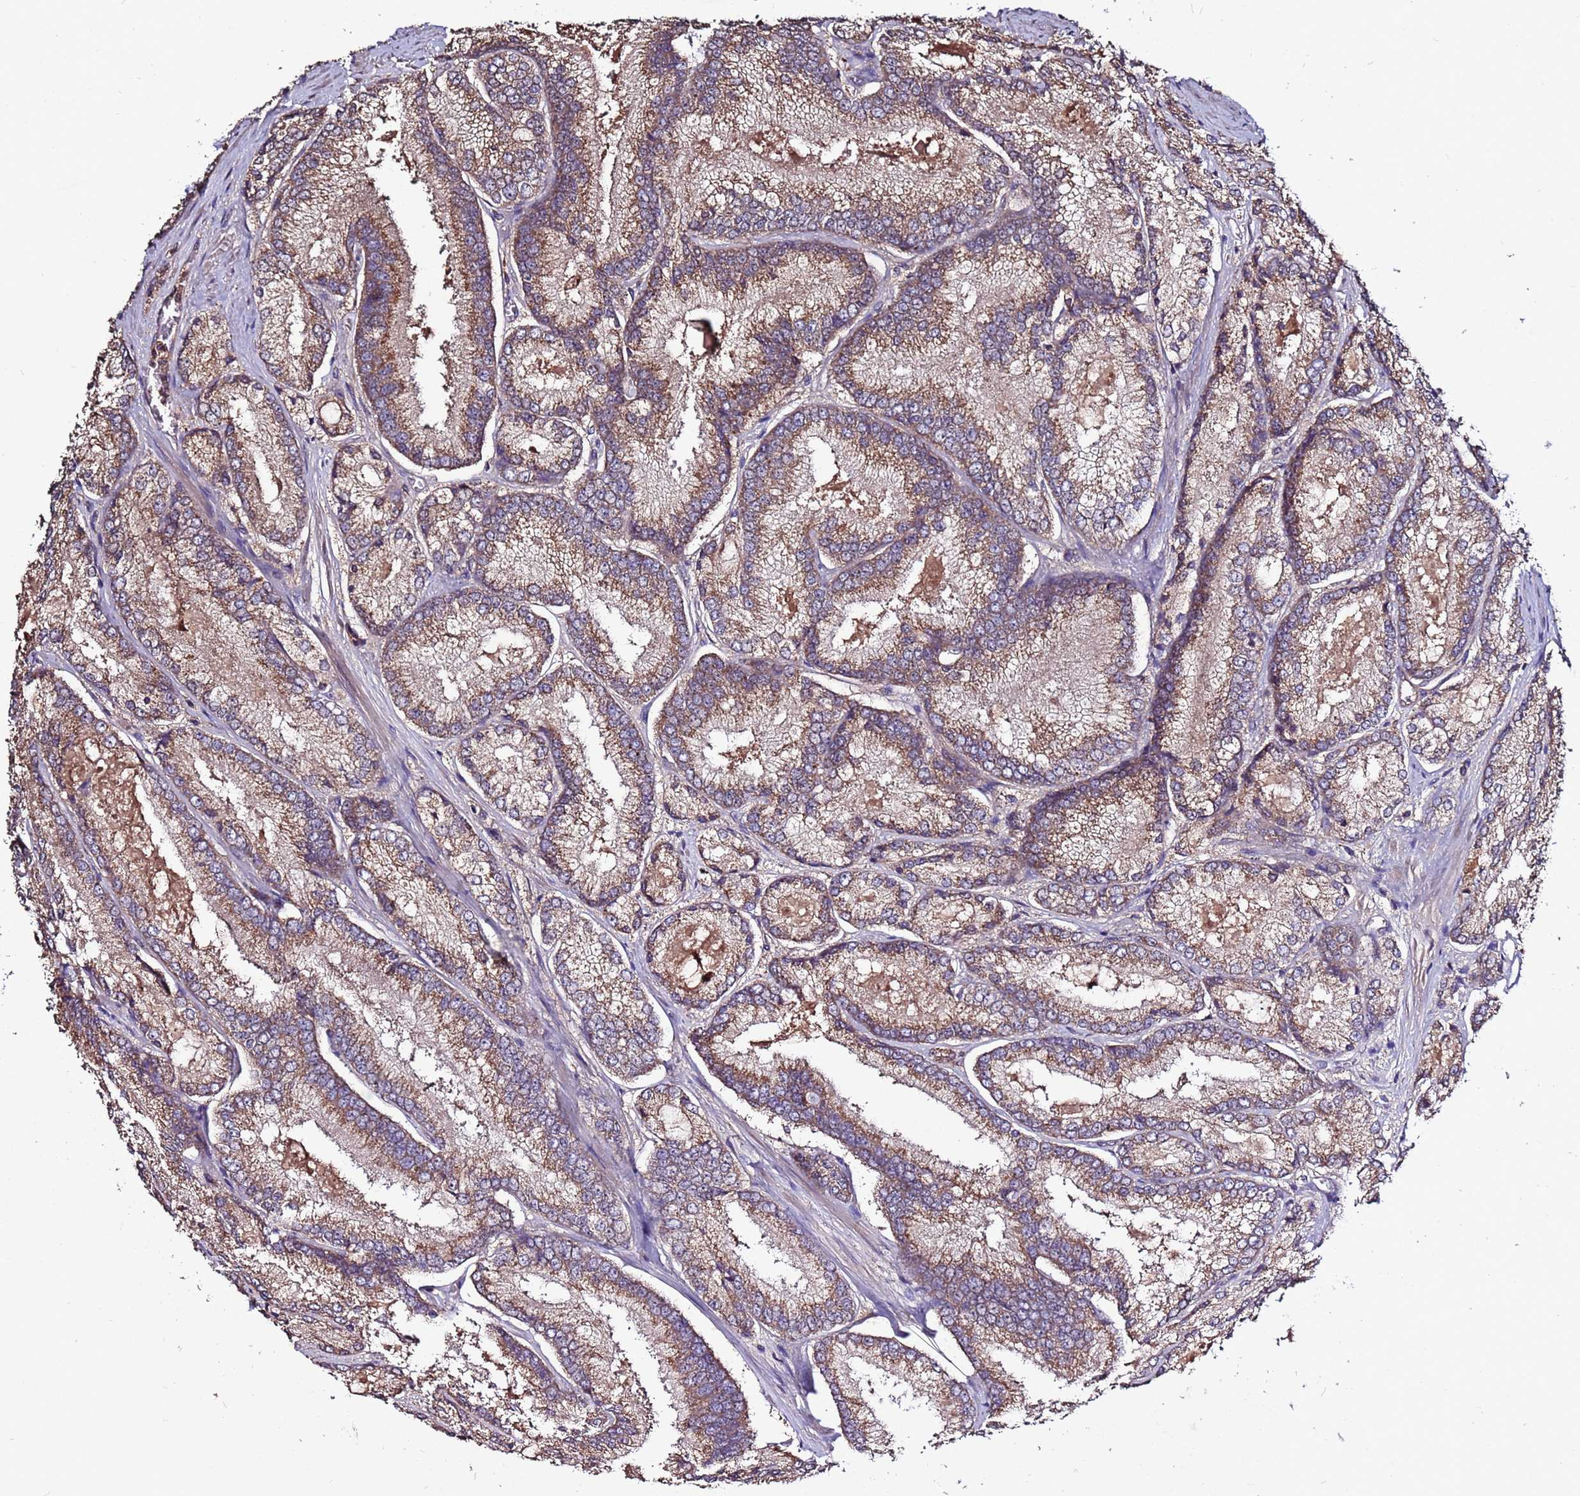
{"staining": {"intensity": "moderate", "quantity": "25%-75%", "location": "cytoplasmic/membranous"}, "tissue": "prostate cancer", "cell_type": "Tumor cells", "image_type": "cancer", "snomed": [{"axis": "morphology", "description": "Adenocarcinoma, Low grade"}, {"axis": "topography", "description": "Prostate"}], "caption": "A medium amount of moderate cytoplasmic/membranous positivity is present in about 25%-75% of tumor cells in adenocarcinoma (low-grade) (prostate) tissue.", "gene": "RPS15A", "patient": {"sex": "male", "age": 74}}